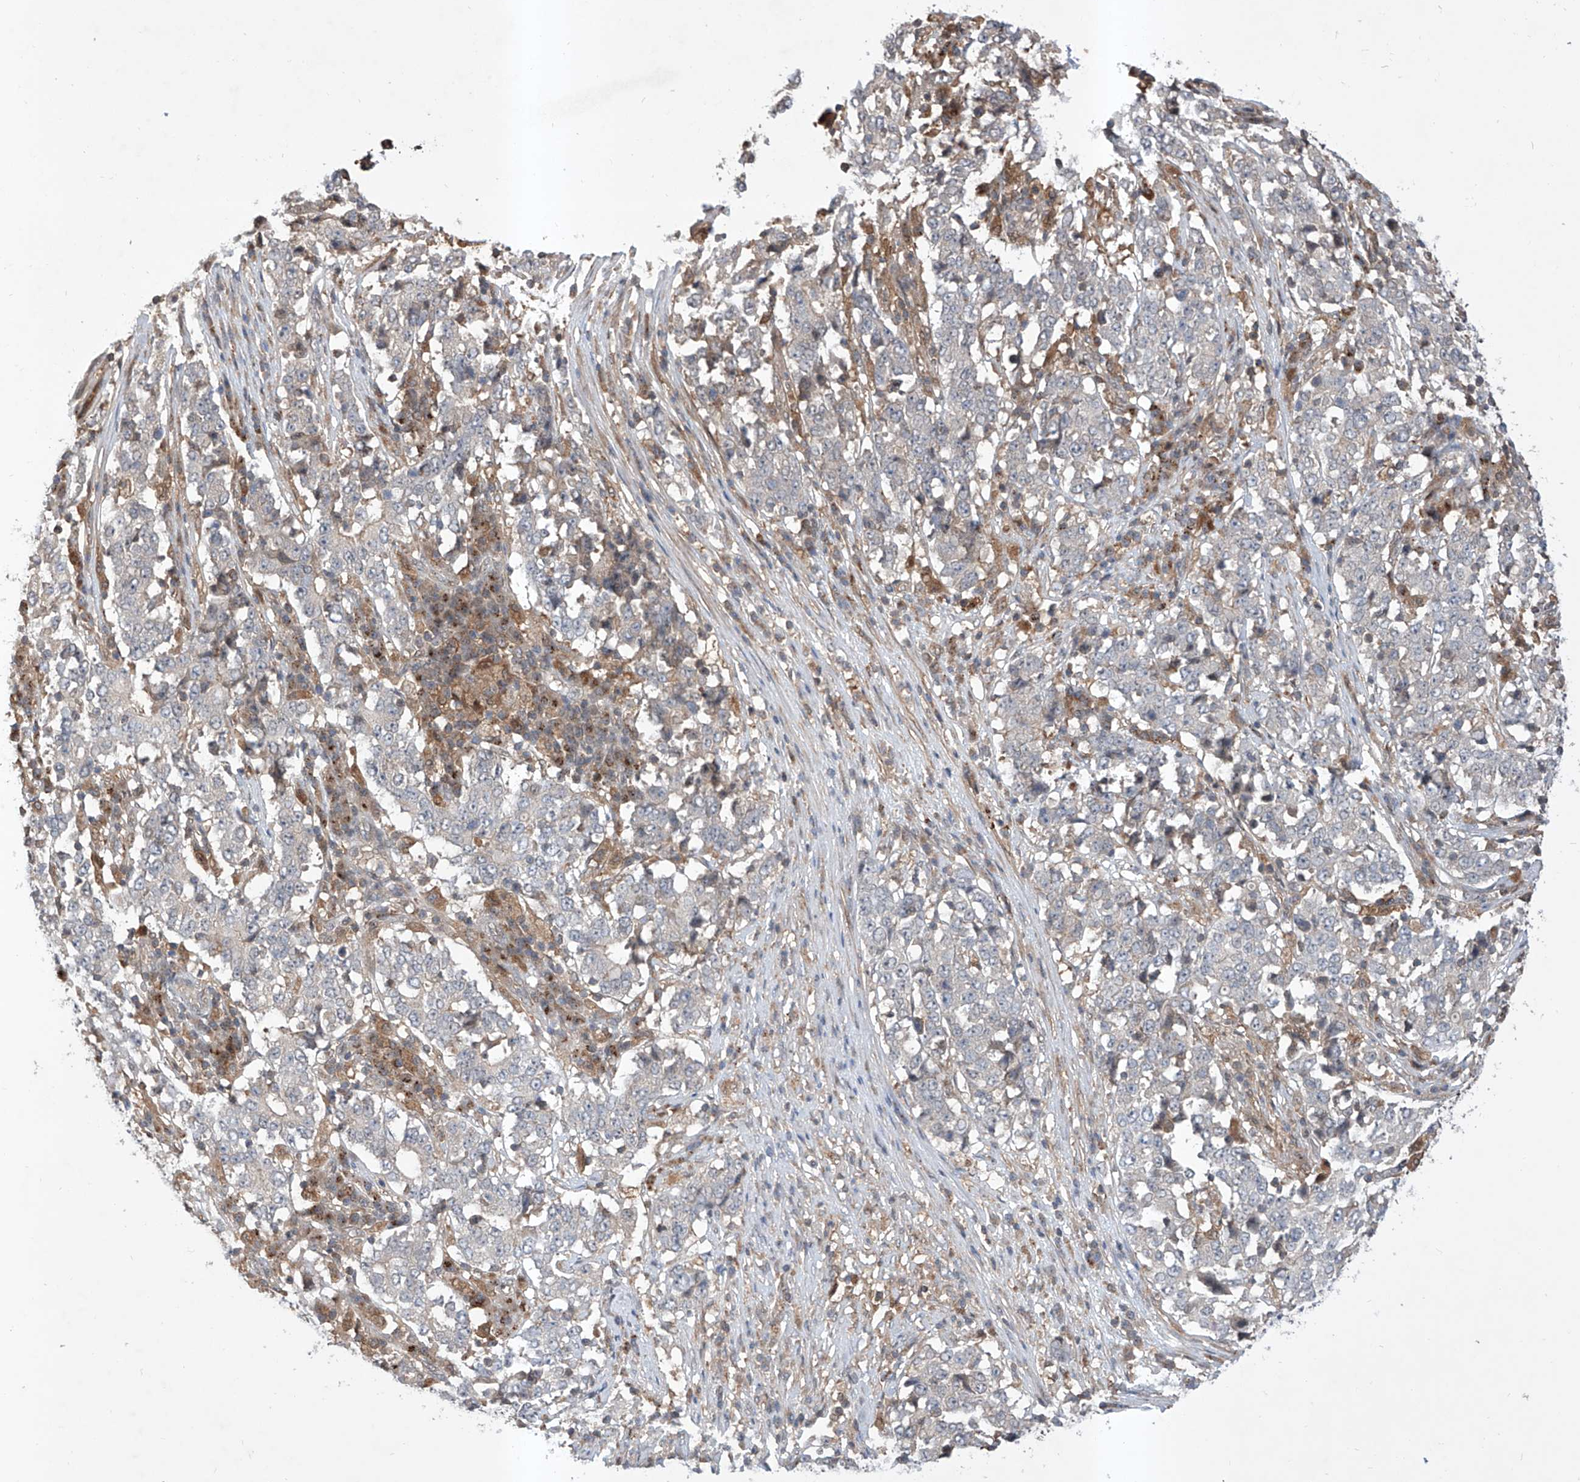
{"staining": {"intensity": "negative", "quantity": "none", "location": "none"}, "tissue": "stomach cancer", "cell_type": "Tumor cells", "image_type": "cancer", "snomed": [{"axis": "morphology", "description": "Adenocarcinoma, NOS"}, {"axis": "topography", "description": "Stomach"}], "caption": "High magnification brightfield microscopy of stomach cancer (adenocarcinoma) stained with DAB (brown) and counterstained with hematoxylin (blue): tumor cells show no significant staining.", "gene": "HOXC8", "patient": {"sex": "male", "age": 59}}